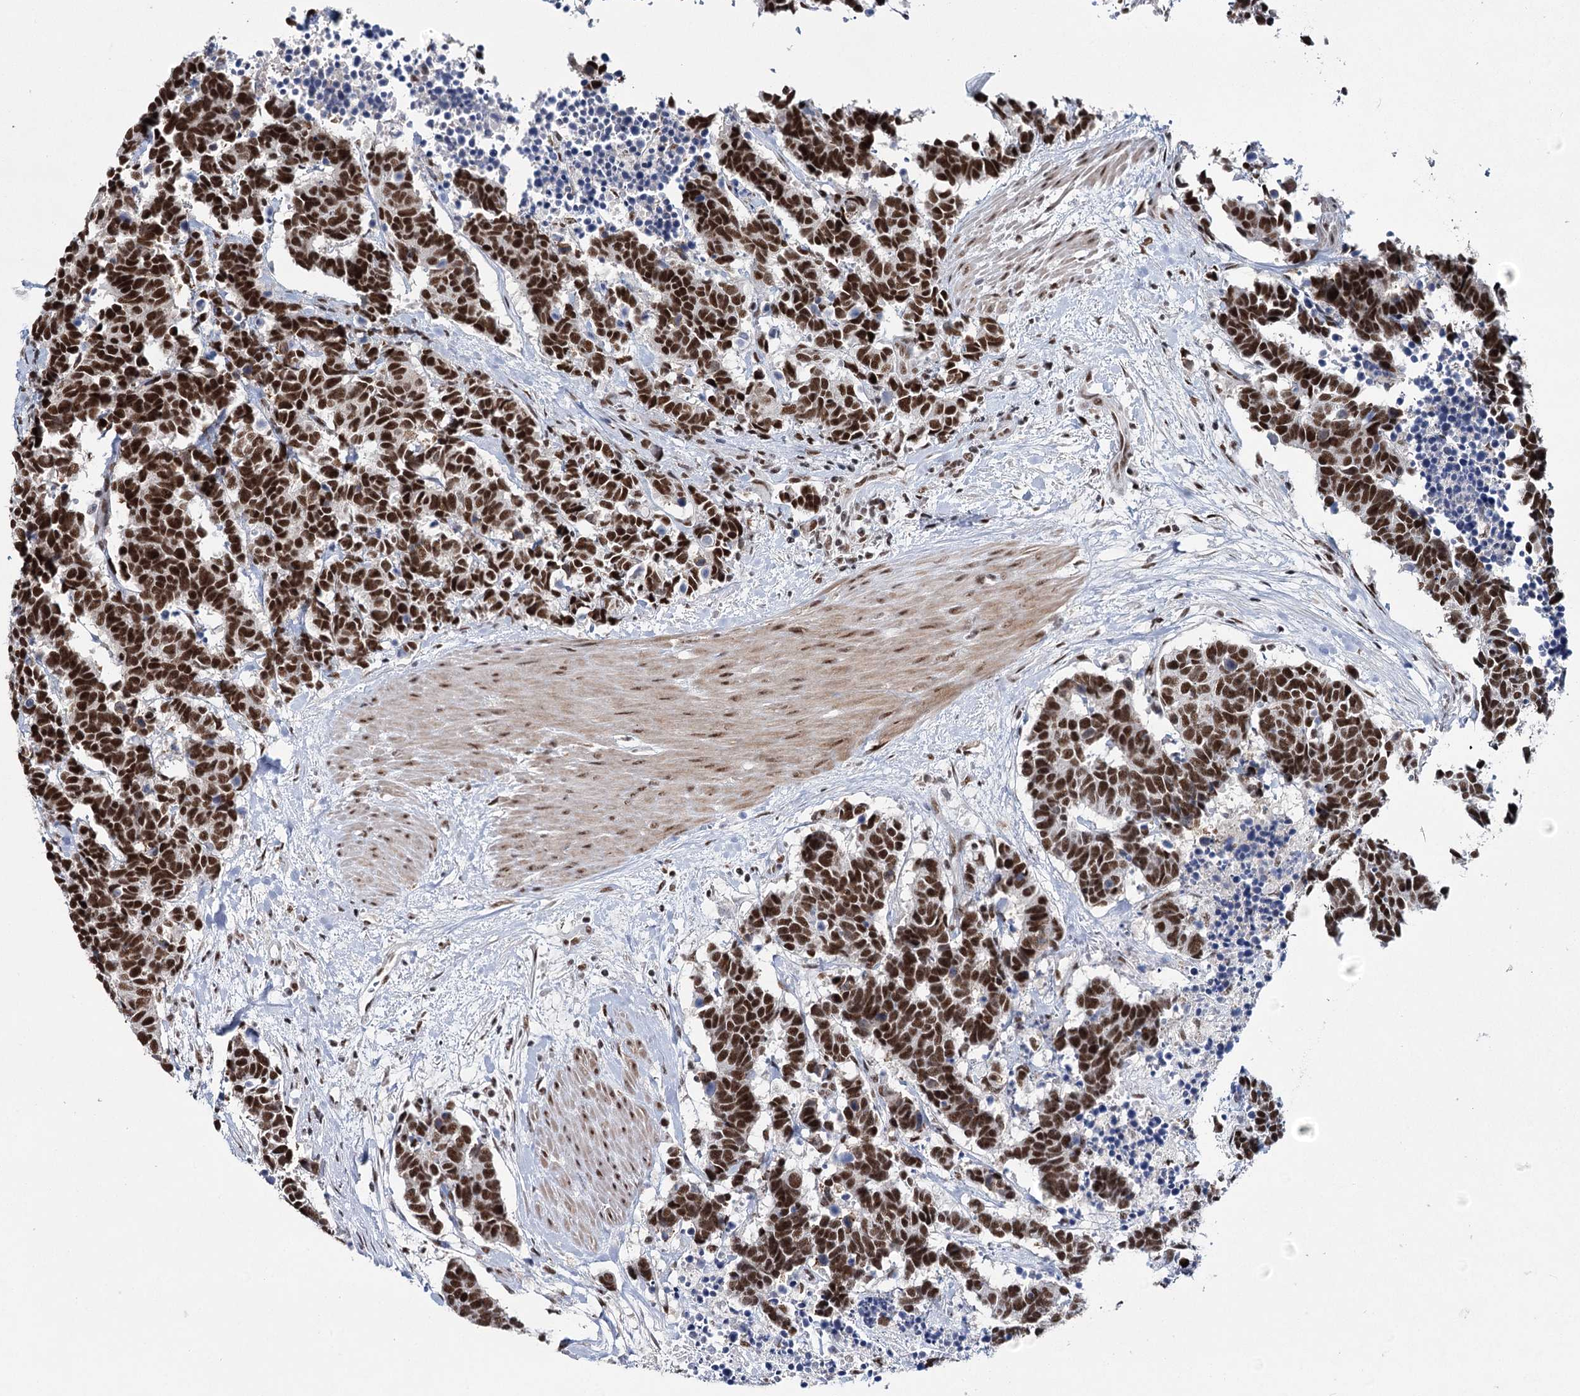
{"staining": {"intensity": "strong", "quantity": ">75%", "location": "nuclear"}, "tissue": "carcinoid", "cell_type": "Tumor cells", "image_type": "cancer", "snomed": [{"axis": "morphology", "description": "Carcinoma, NOS"}, {"axis": "morphology", "description": "Carcinoid, malignant, NOS"}, {"axis": "topography", "description": "Urinary bladder"}], "caption": "Immunohistochemistry (IHC) photomicrograph of carcinoid stained for a protein (brown), which displays high levels of strong nuclear expression in approximately >75% of tumor cells.", "gene": "SCAF8", "patient": {"sex": "male", "age": 57}}